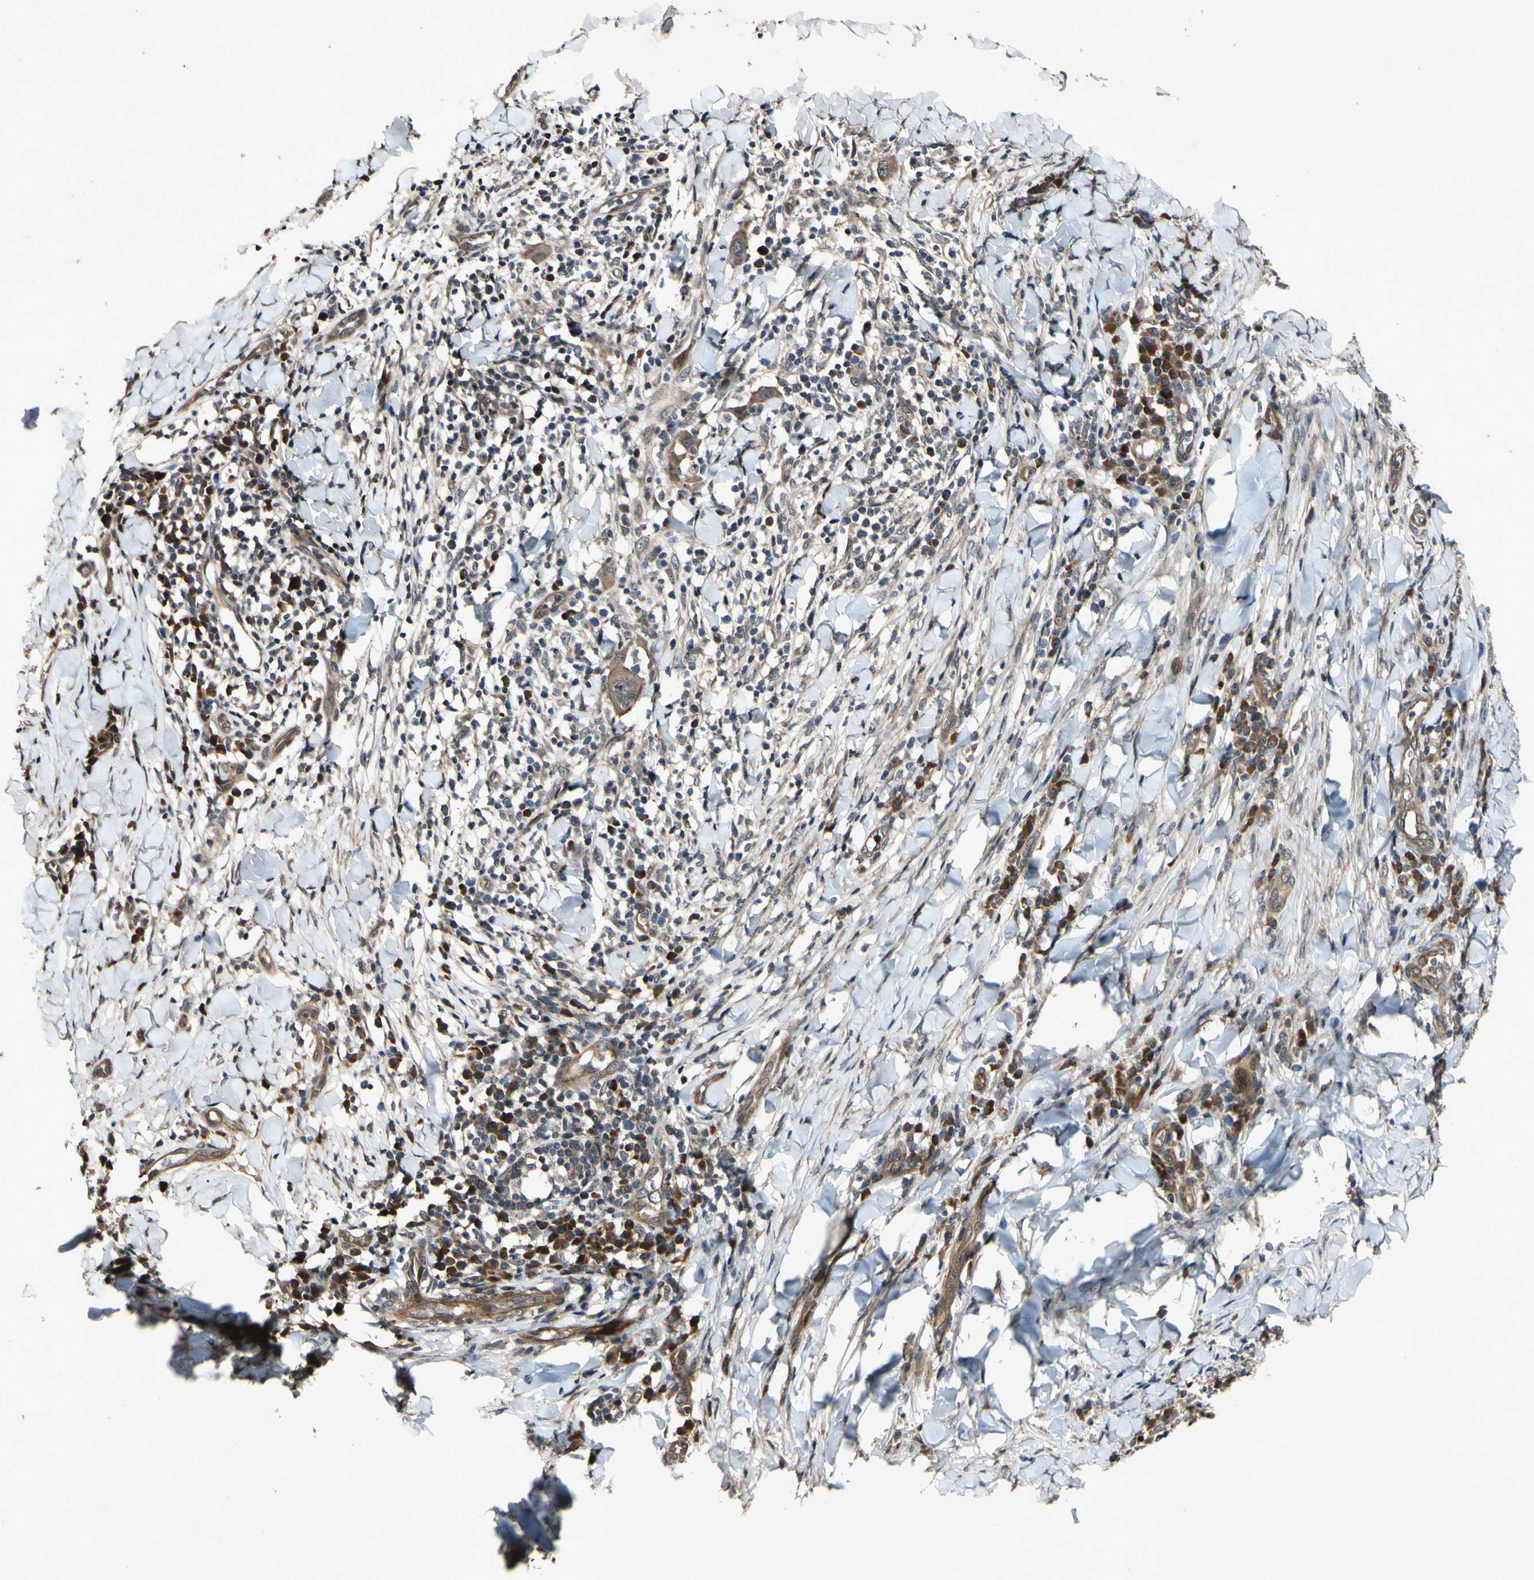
{"staining": {"intensity": "moderate", "quantity": ">75%", "location": "none"}, "tissue": "skin cancer", "cell_type": "Tumor cells", "image_type": "cancer", "snomed": [{"axis": "morphology", "description": "Squamous cell carcinoma, NOS"}, {"axis": "topography", "description": "Skin"}], "caption": "Tumor cells exhibit medium levels of moderate None positivity in approximately >75% of cells in skin squamous cell carcinoma. The protein is shown in brown color, while the nuclei are stained blue.", "gene": "CSNK1E", "patient": {"sex": "male", "age": 24}}